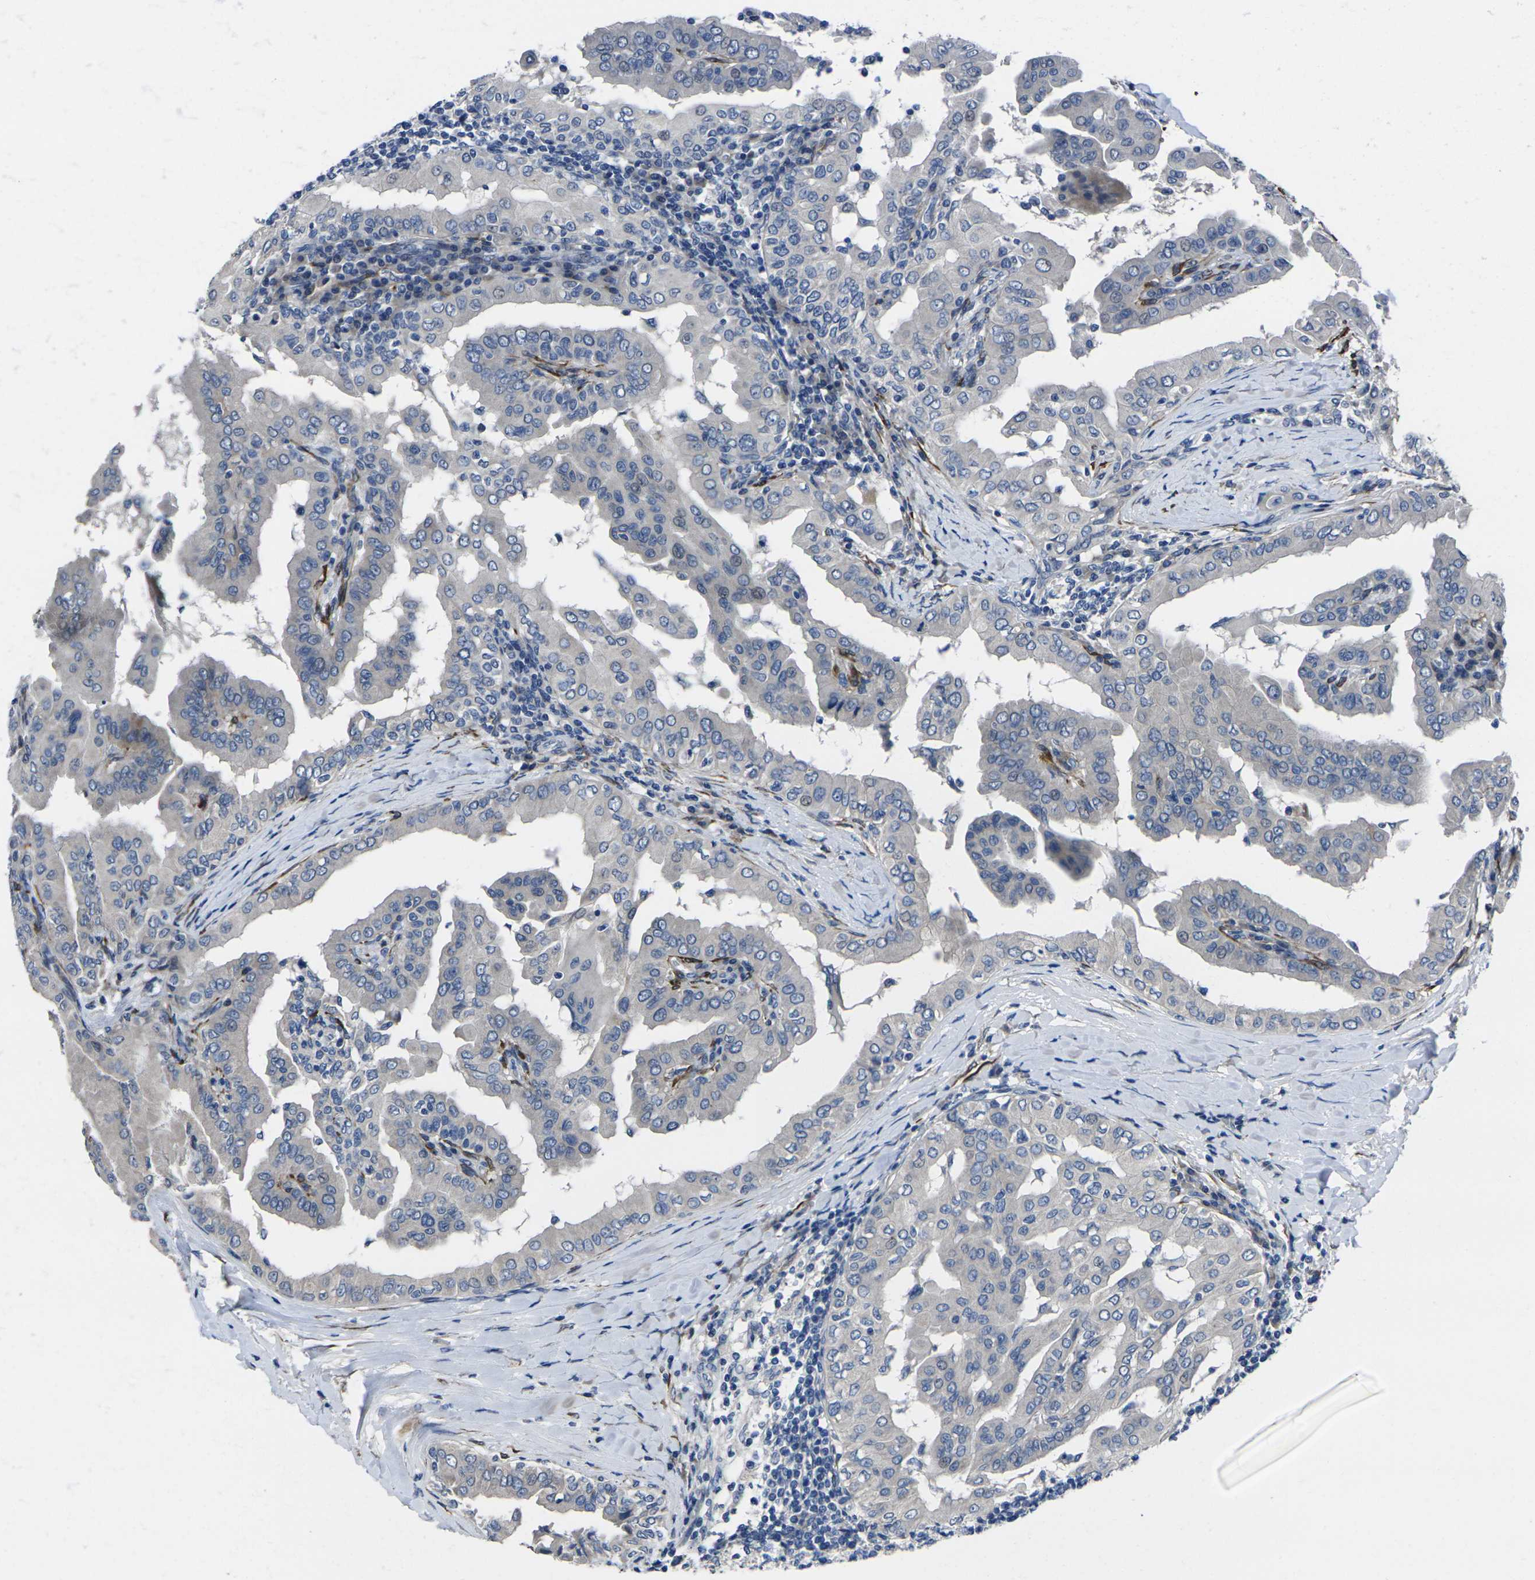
{"staining": {"intensity": "negative", "quantity": "none", "location": "none"}, "tissue": "thyroid cancer", "cell_type": "Tumor cells", "image_type": "cancer", "snomed": [{"axis": "morphology", "description": "Papillary adenocarcinoma, NOS"}, {"axis": "topography", "description": "Thyroid gland"}], "caption": "DAB immunohistochemical staining of thyroid papillary adenocarcinoma demonstrates no significant positivity in tumor cells.", "gene": "CYP2C8", "patient": {"sex": "male", "age": 33}}